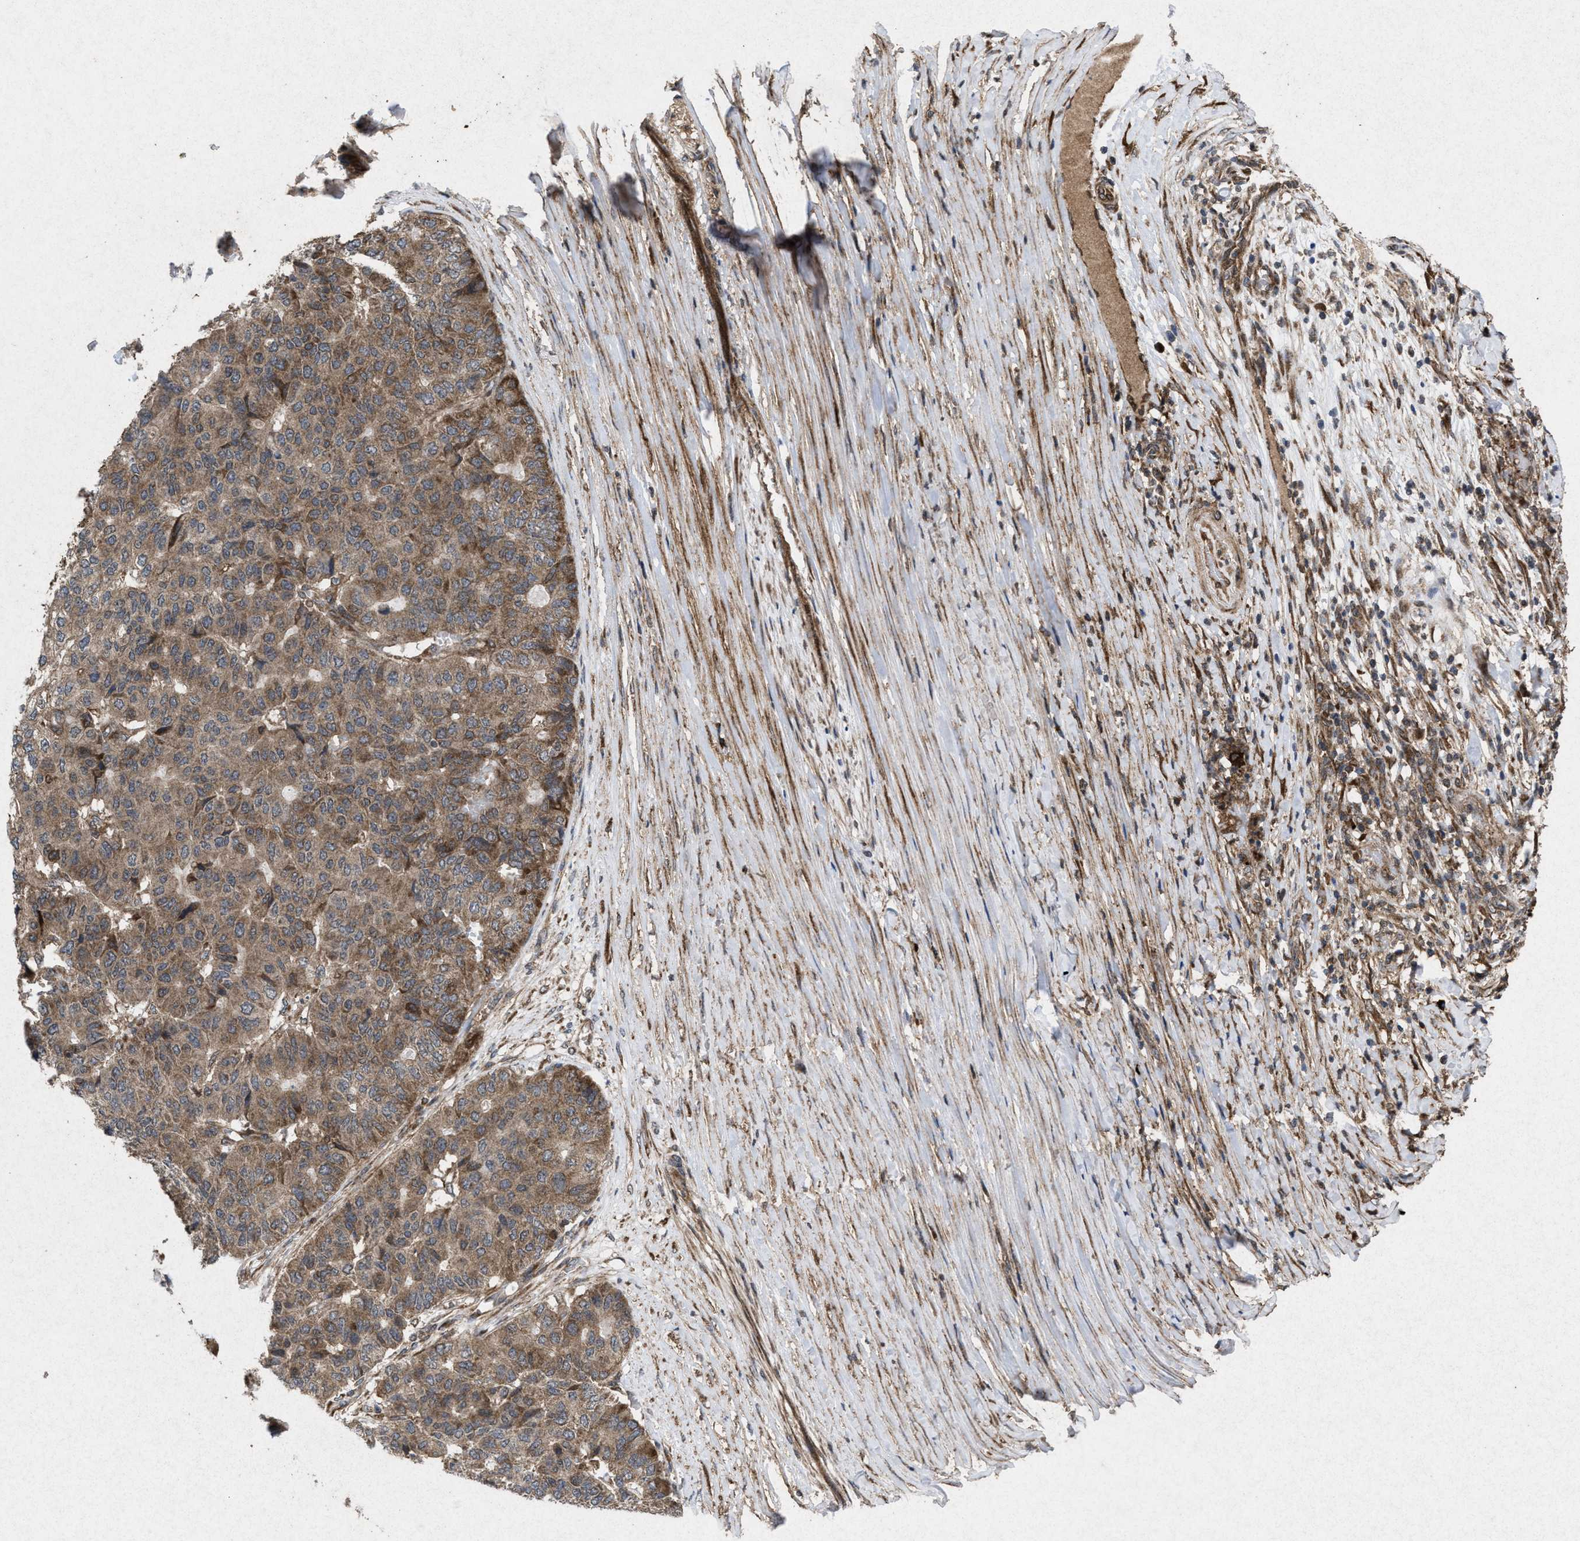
{"staining": {"intensity": "moderate", "quantity": ">75%", "location": "cytoplasmic/membranous"}, "tissue": "pancreatic cancer", "cell_type": "Tumor cells", "image_type": "cancer", "snomed": [{"axis": "morphology", "description": "Adenocarcinoma, NOS"}, {"axis": "topography", "description": "Pancreas"}], "caption": "This histopathology image shows immunohistochemistry (IHC) staining of pancreatic cancer (adenocarcinoma), with medium moderate cytoplasmic/membranous staining in approximately >75% of tumor cells.", "gene": "MSI2", "patient": {"sex": "male", "age": 50}}